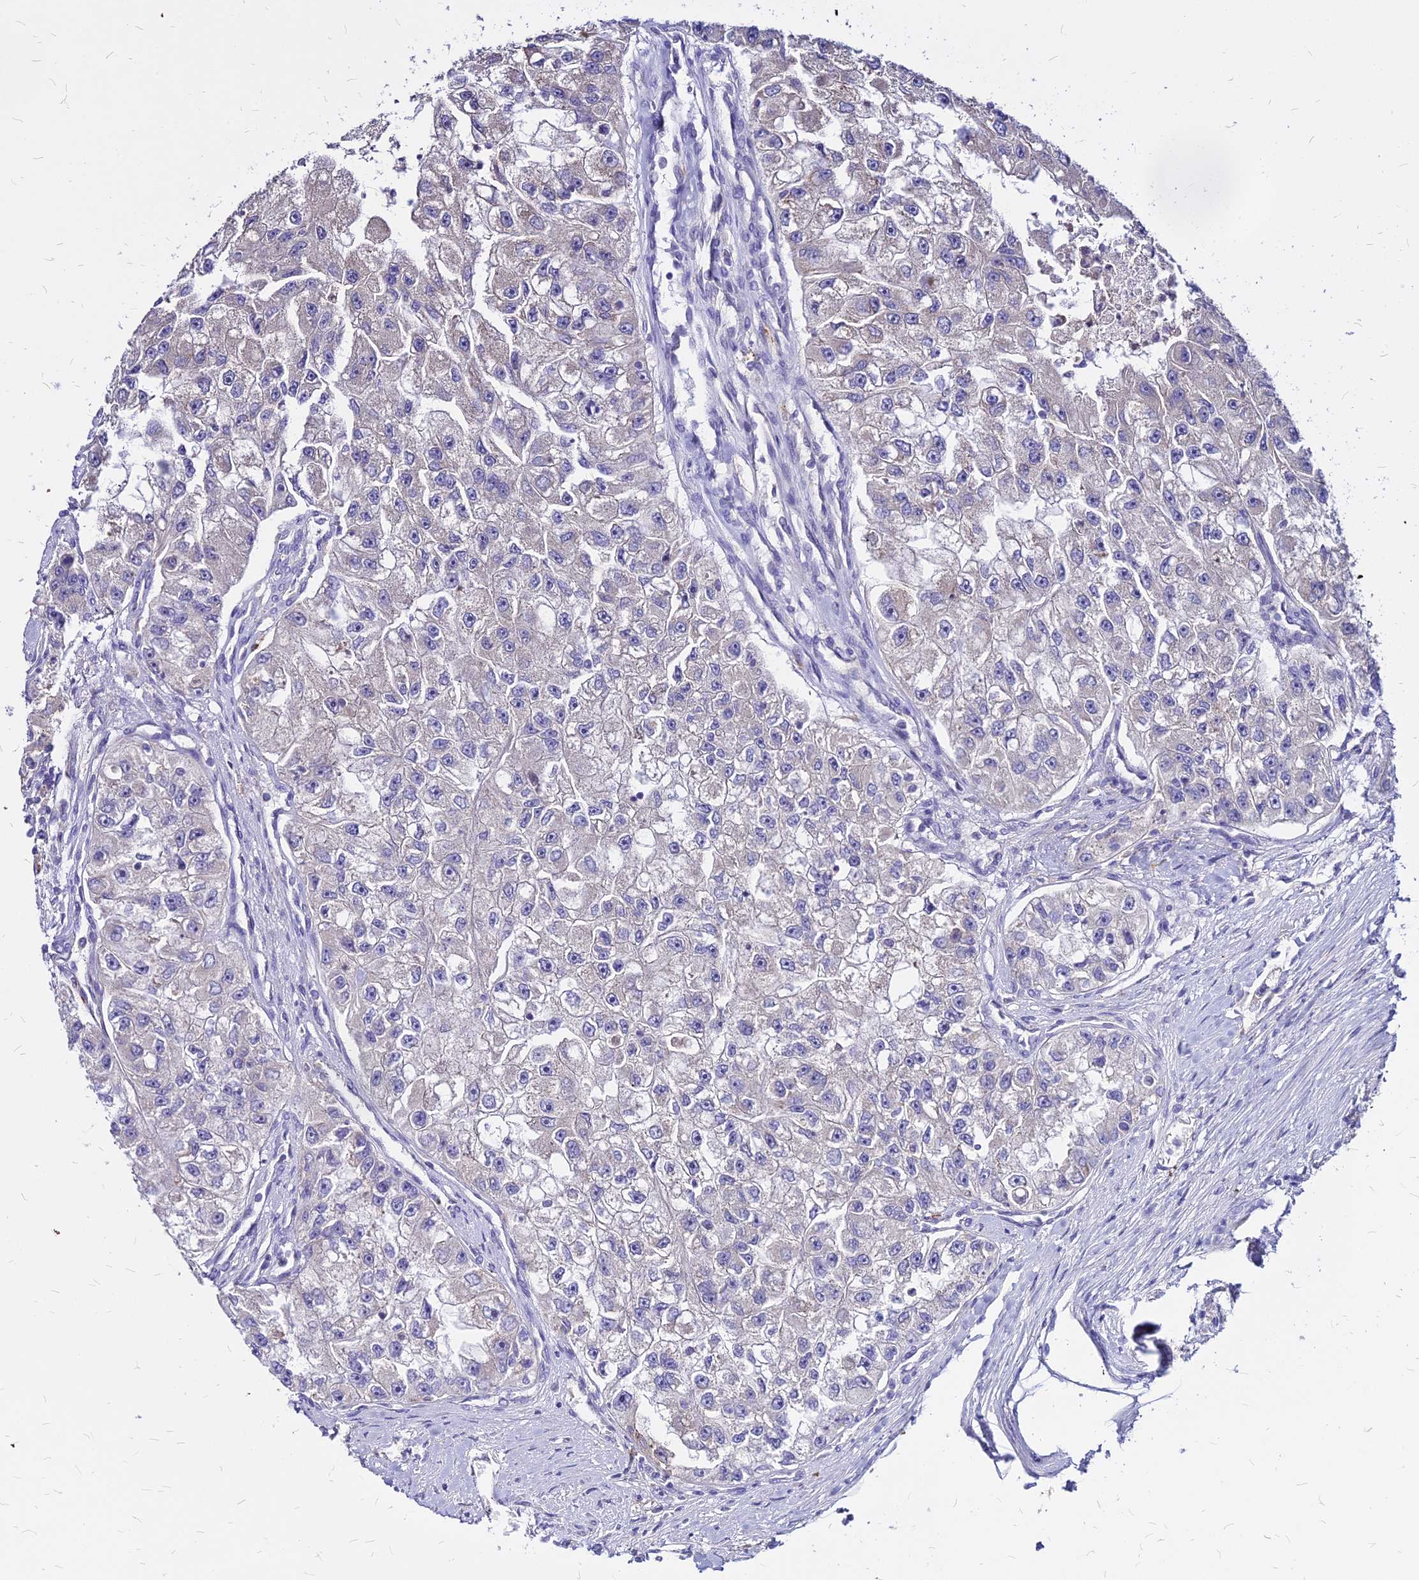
{"staining": {"intensity": "negative", "quantity": "none", "location": "none"}, "tissue": "renal cancer", "cell_type": "Tumor cells", "image_type": "cancer", "snomed": [{"axis": "morphology", "description": "Adenocarcinoma, NOS"}, {"axis": "topography", "description": "Kidney"}], "caption": "Protein analysis of renal adenocarcinoma reveals no significant staining in tumor cells.", "gene": "COMMD10", "patient": {"sex": "male", "age": 63}}